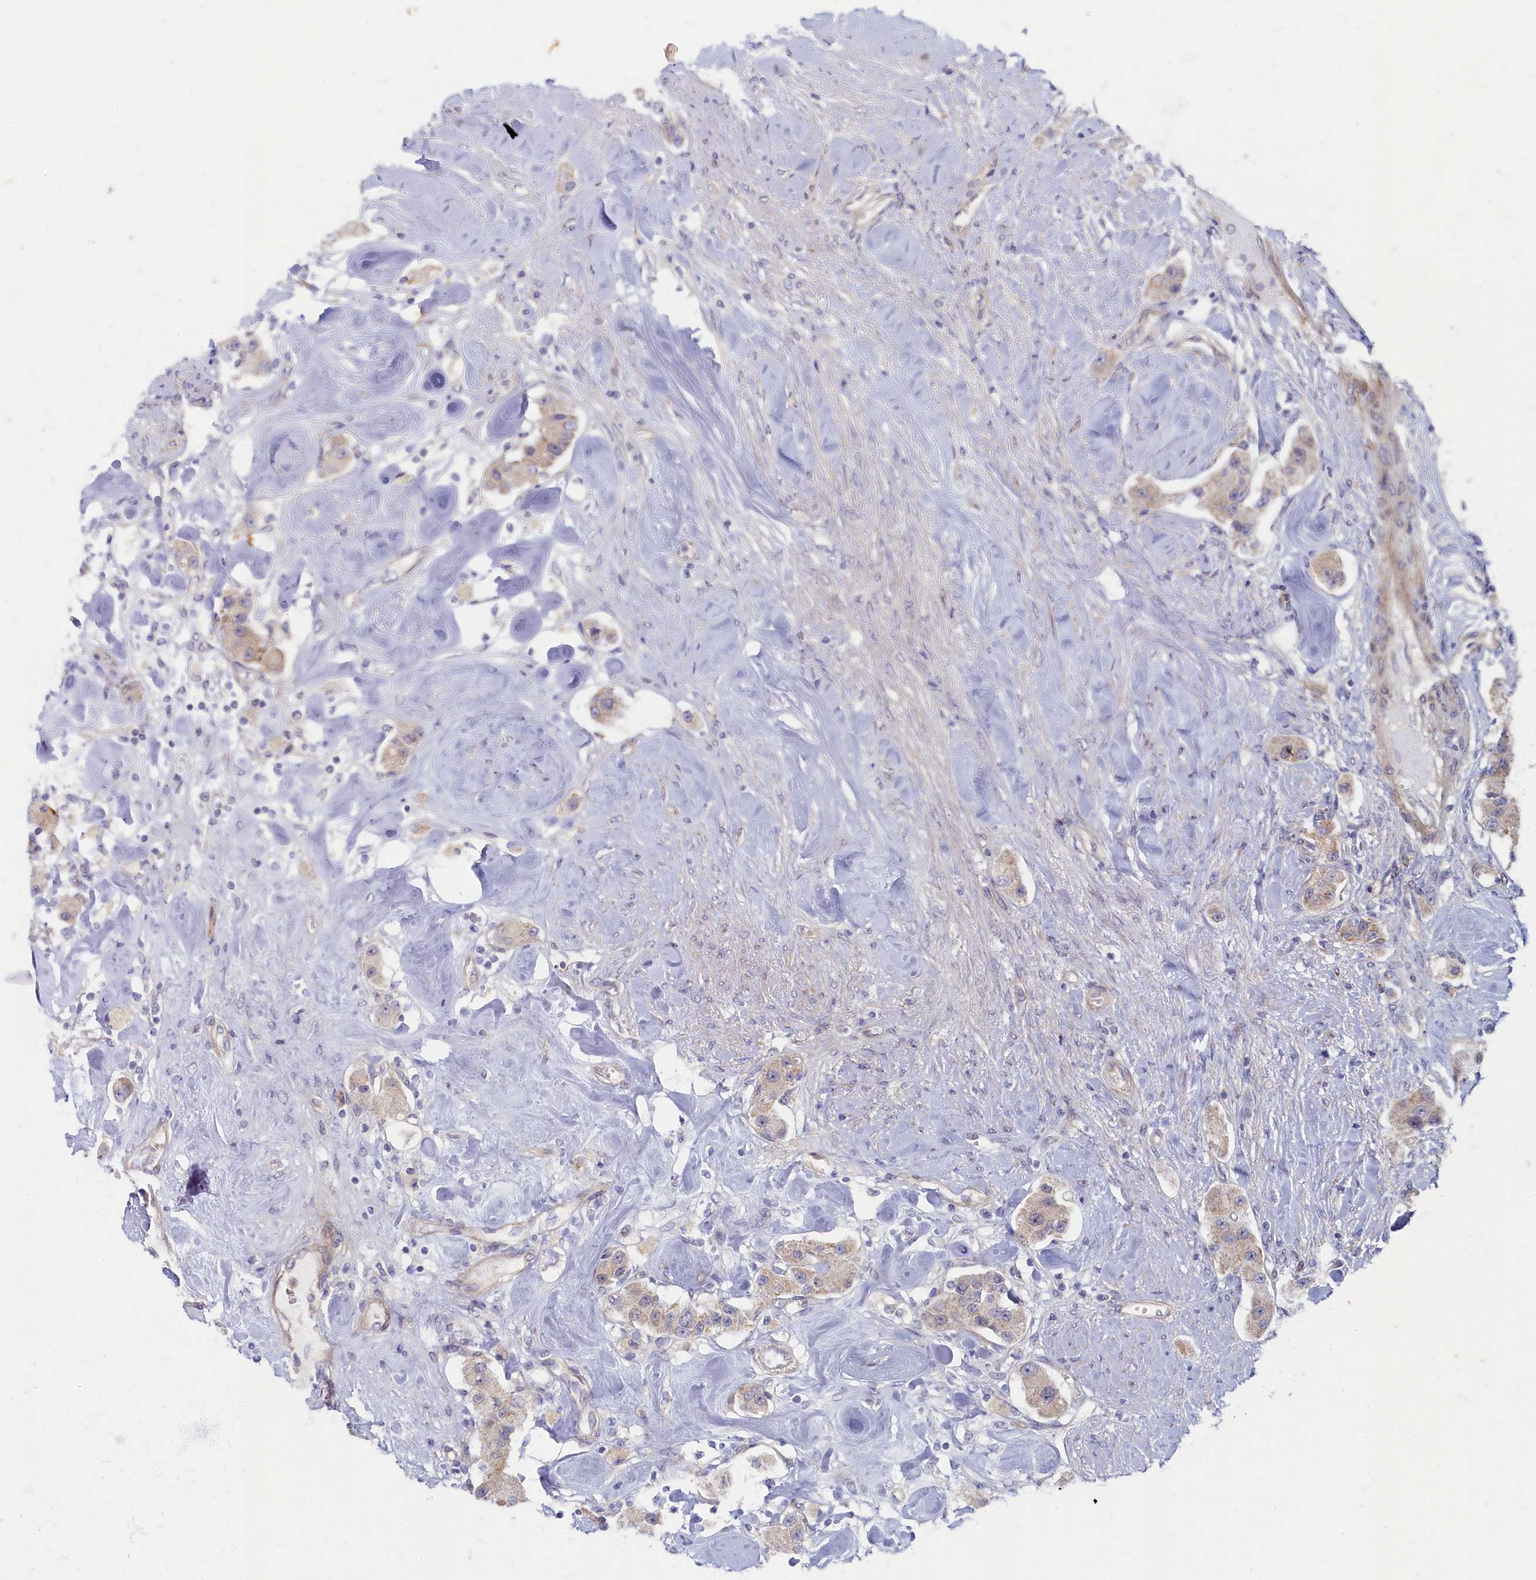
{"staining": {"intensity": "negative", "quantity": "none", "location": "none"}, "tissue": "carcinoid", "cell_type": "Tumor cells", "image_type": "cancer", "snomed": [{"axis": "morphology", "description": "Carcinoid, malignant, NOS"}, {"axis": "topography", "description": "Pancreas"}], "caption": "This is an immunohistochemistry (IHC) histopathology image of carcinoid. There is no staining in tumor cells.", "gene": "WDR59", "patient": {"sex": "male", "age": 41}}